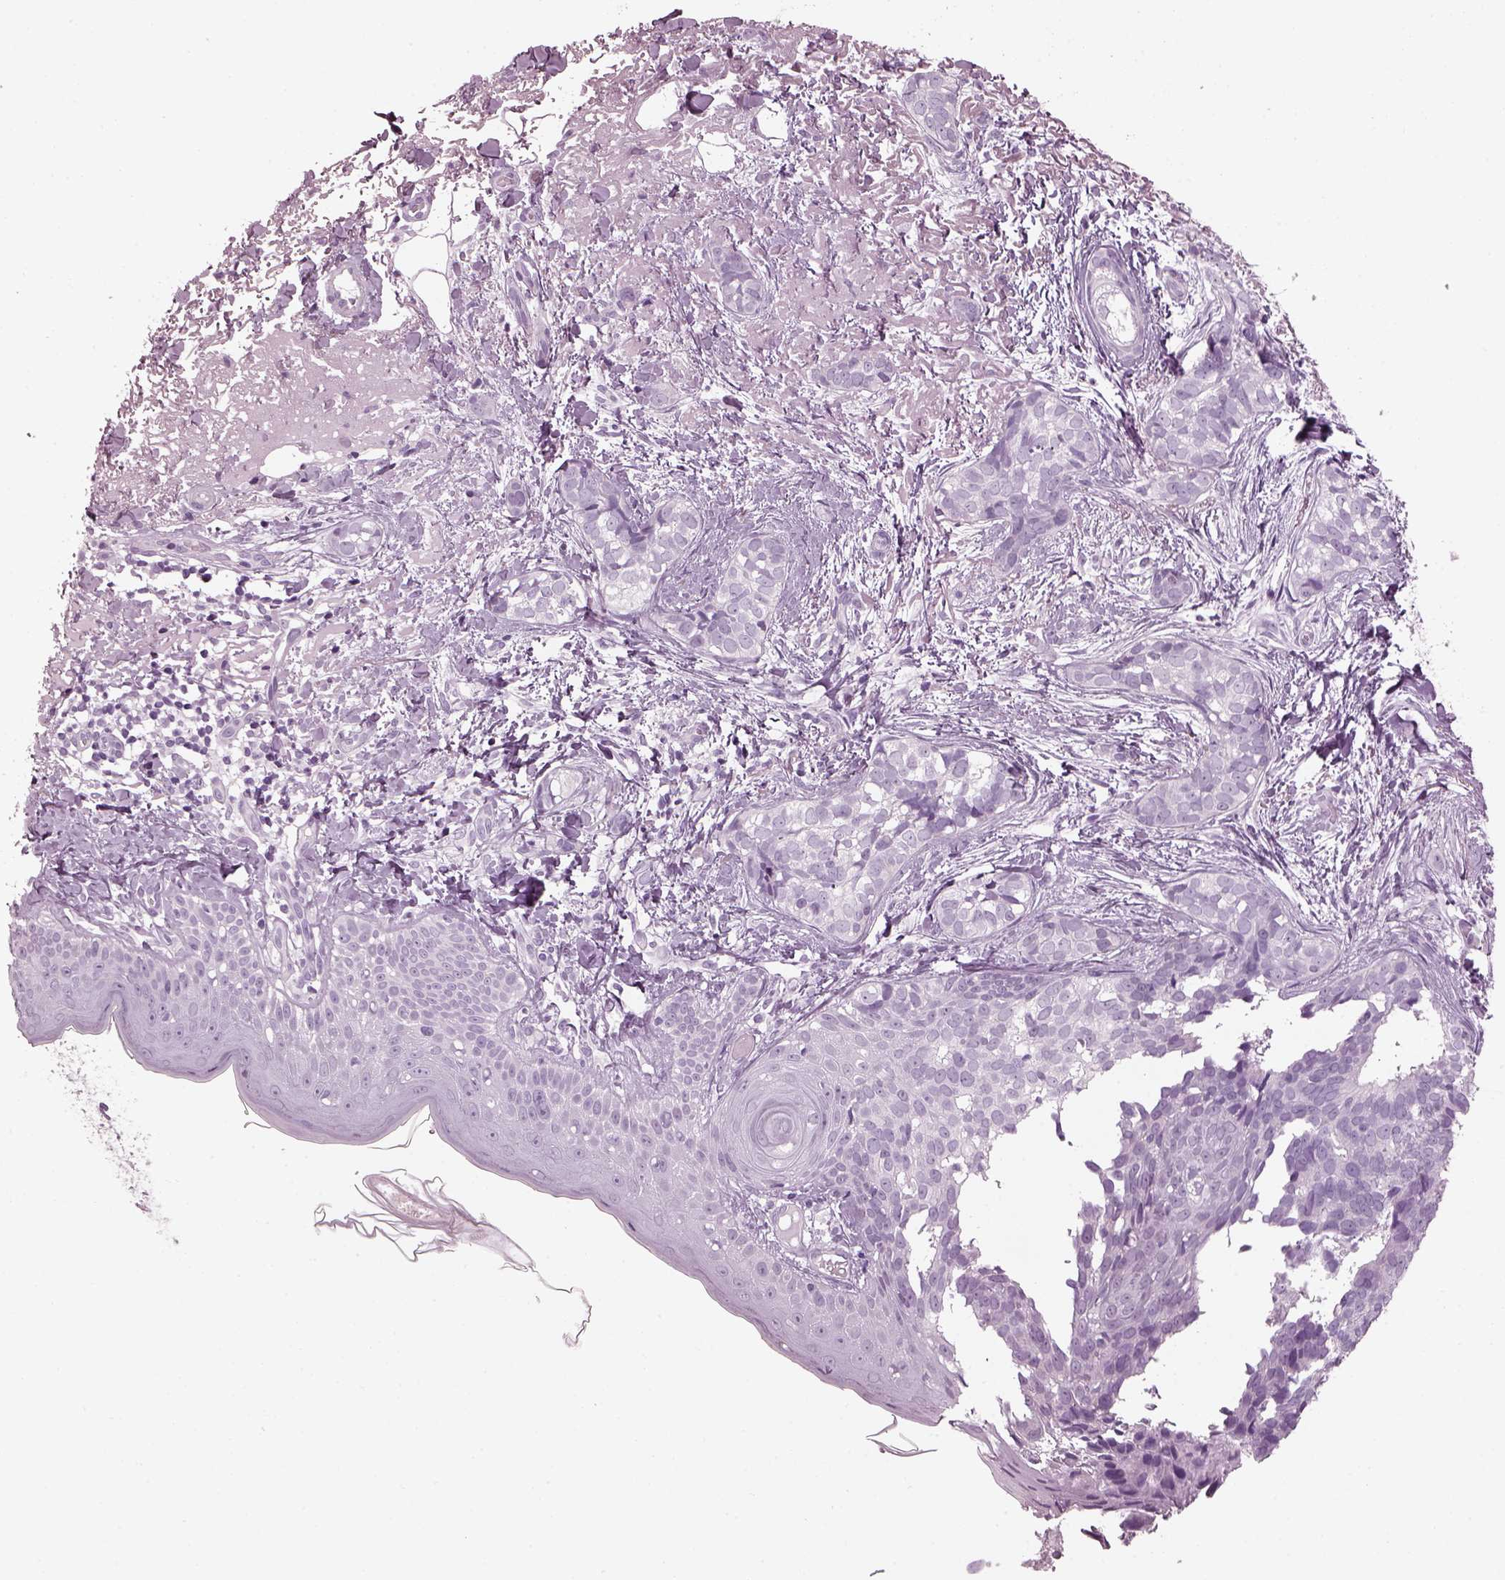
{"staining": {"intensity": "negative", "quantity": "none", "location": "none"}, "tissue": "skin cancer", "cell_type": "Tumor cells", "image_type": "cancer", "snomed": [{"axis": "morphology", "description": "Basal cell carcinoma"}, {"axis": "topography", "description": "Skin"}], "caption": "This micrograph is of skin cancer stained with immunohistochemistry to label a protein in brown with the nuclei are counter-stained blue. There is no expression in tumor cells.", "gene": "PDC", "patient": {"sex": "male", "age": 87}}